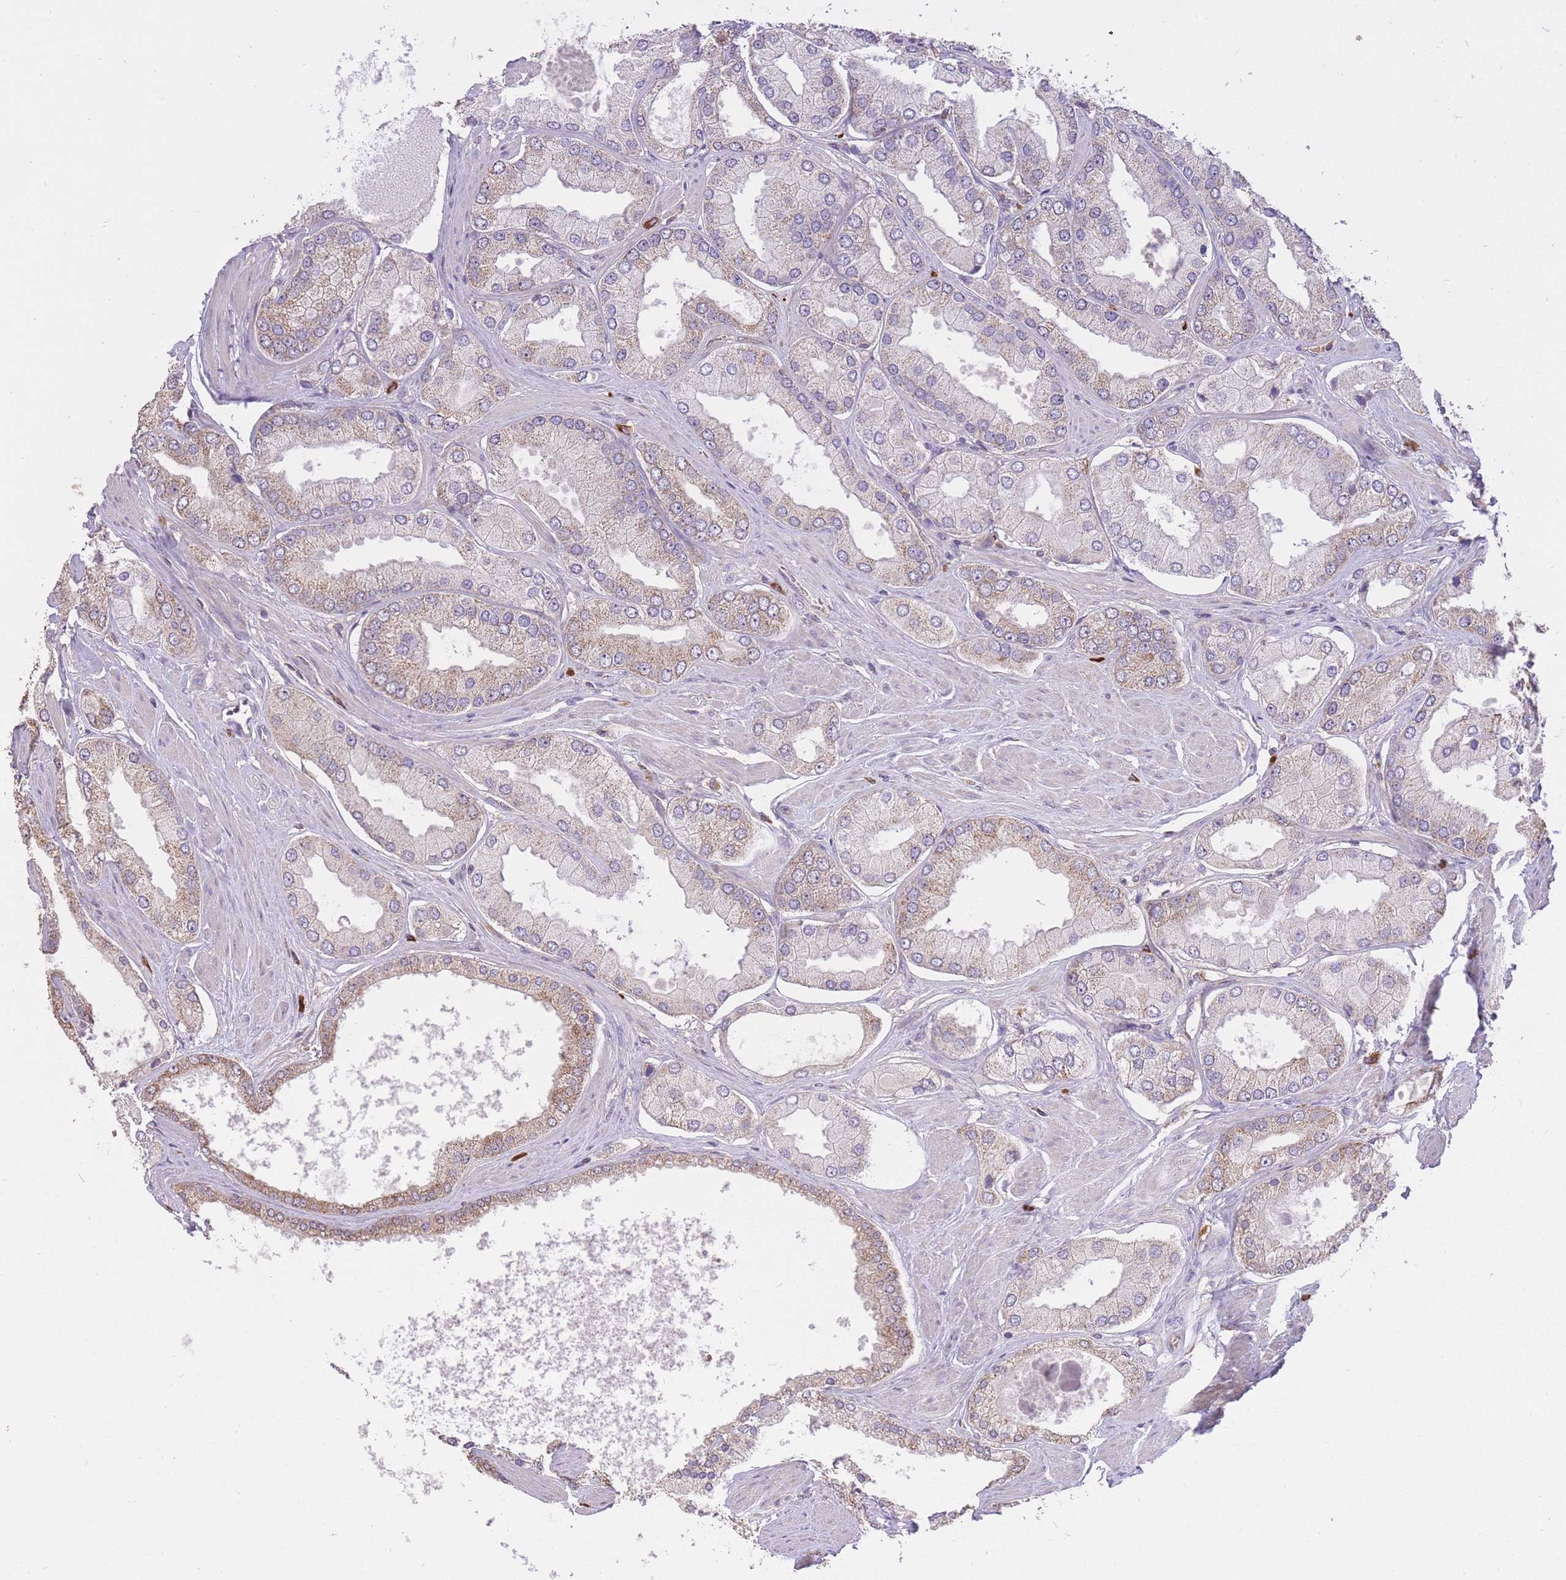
{"staining": {"intensity": "weak", "quantity": "25%-75%", "location": "cytoplasmic/membranous"}, "tissue": "prostate cancer", "cell_type": "Tumor cells", "image_type": "cancer", "snomed": [{"axis": "morphology", "description": "Adenocarcinoma, Low grade"}, {"axis": "topography", "description": "Prostate"}], "caption": "The histopathology image exhibits a brown stain indicating the presence of a protein in the cytoplasmic/membranous of tumor cells in low-grade adenocarcinoma (prostate). (brown staining indicates protein expression, while blue staining denotes nuclei).", "gene": "PREP", "patient": {"sex": "male", "age": 42}}